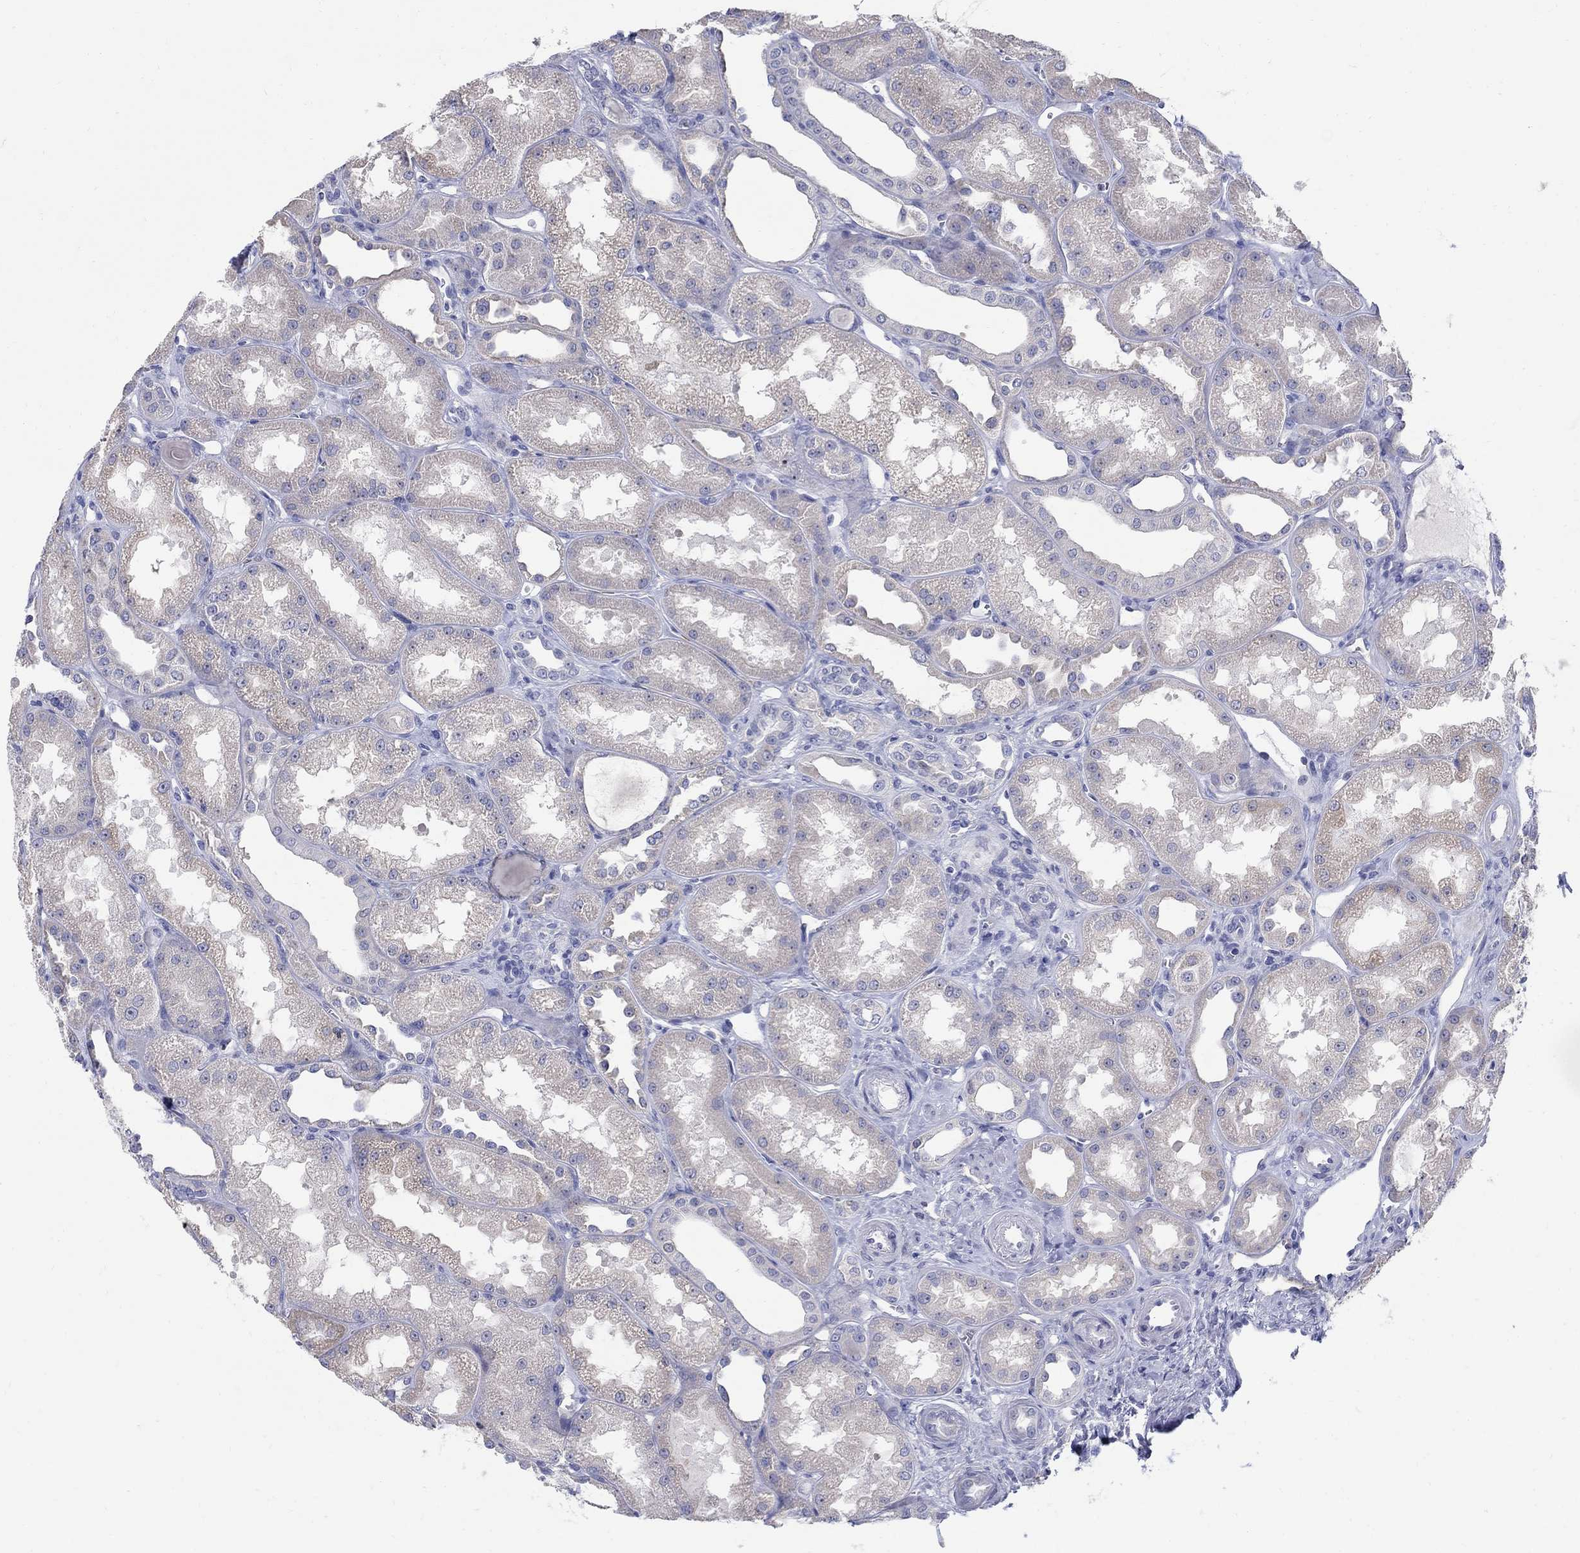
{"staining": {"intensity": "negative", "quantity": "none", "location": "none"}, "tissue": "kidney", "cell_type": "Cells in glomeruli", "image_type": "normal", "snomed": [{"axis": "morphology", "description": "Normal tissue, NOS"}, {"axis": "topography", "description": "Kidney"}], "caption": "An immunohistochemistry photomicrograph of normal kidney is shown. There is no staining in cells in glomeruli of kidney.", "gene": "REEP2", "patient": {"sex": "male", "age": 61}}